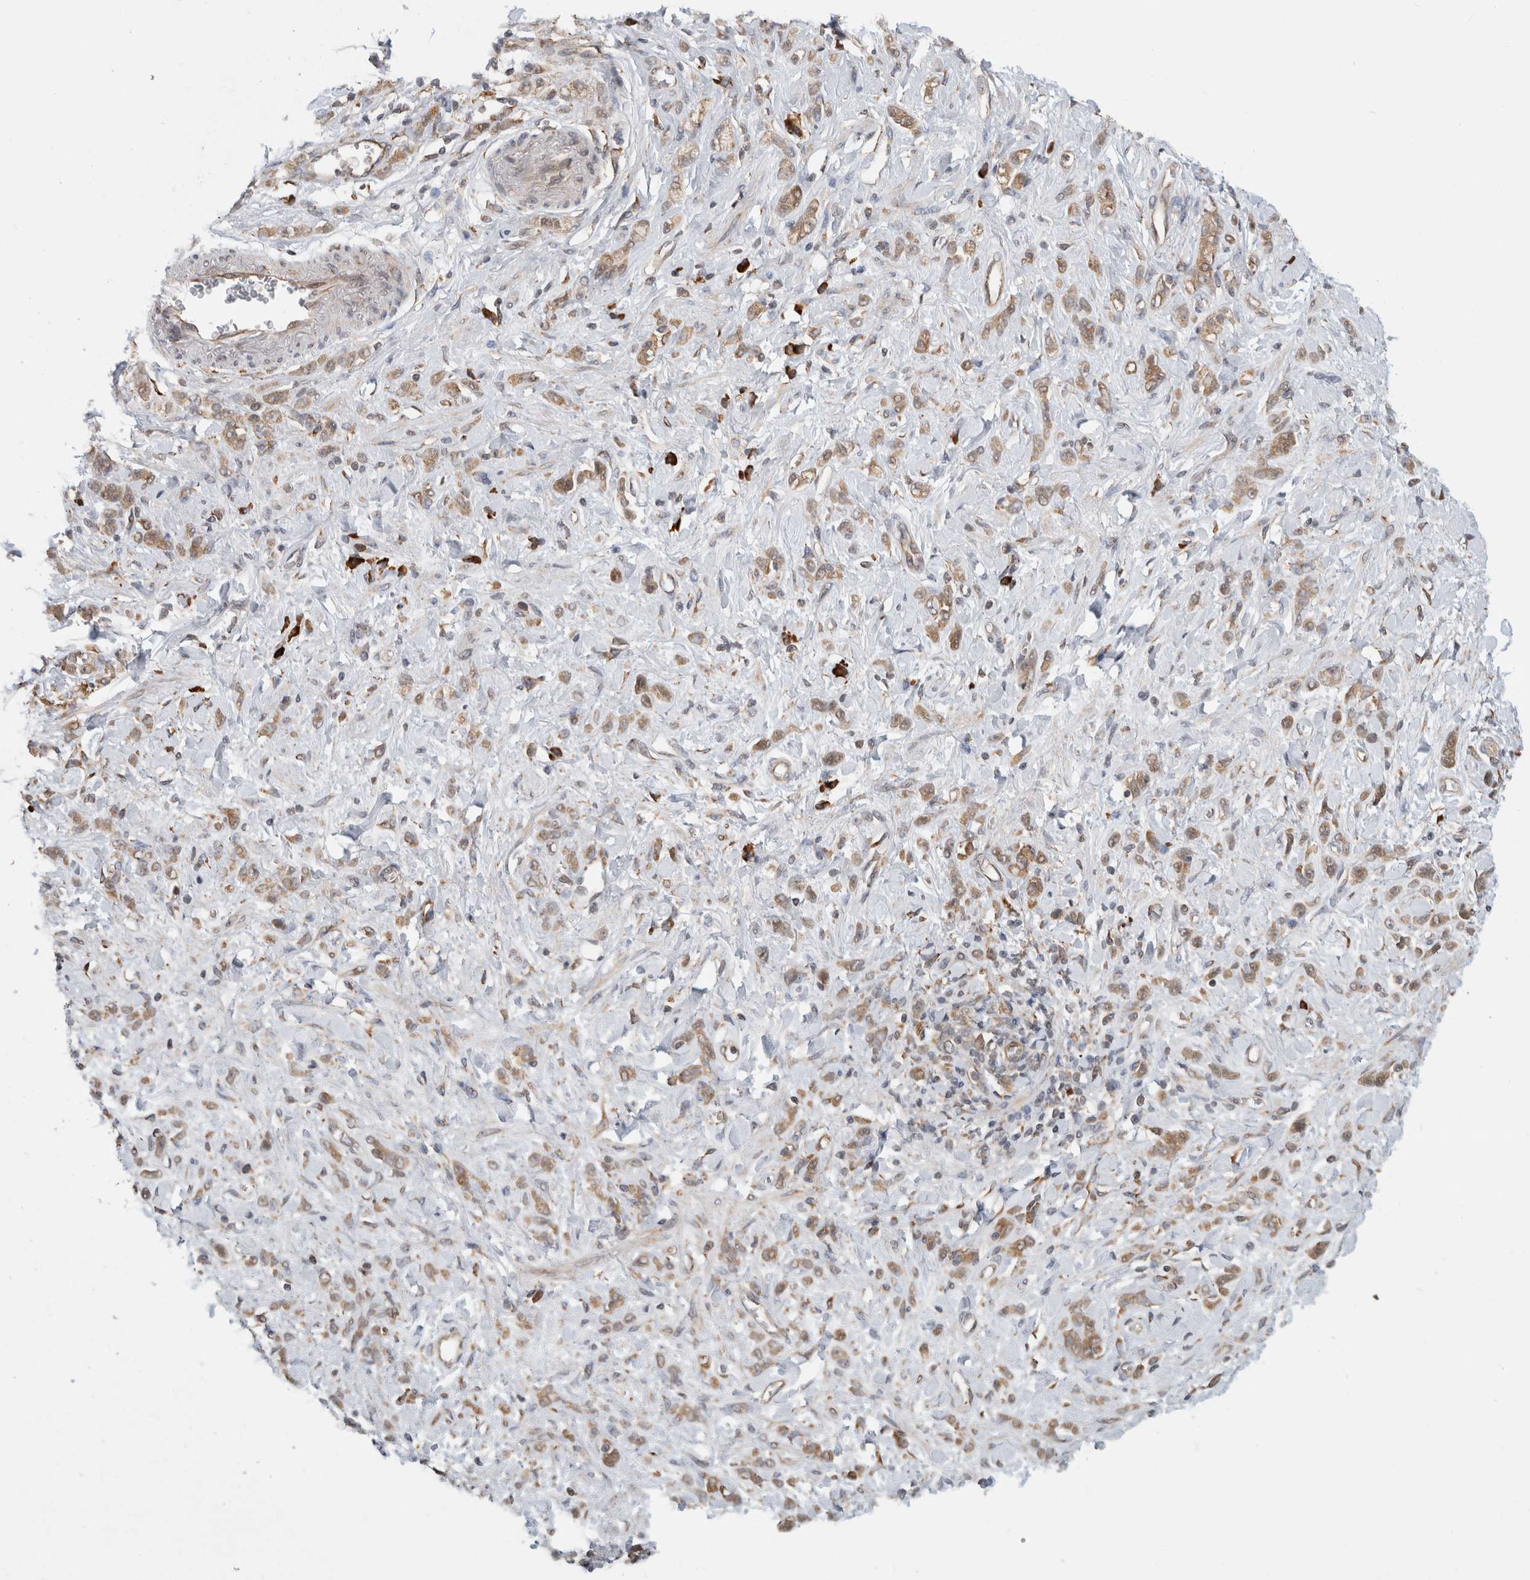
{"staining": {"intensity": "moderate", "quantity": ">75%", "location": "cytoplasmic/membranous"}, "tissue": "stomach cancer", "cell_type": "Tumor cells", "image_type": "cancer", "snomed": [{"axis": "morphology", "description": "Normal tissue, NOS"}, {"axis": "morphology", "description": "Adenocarcinoma, NOS"}, {"axis": "topography", "description": "Stomach"}], "caption": "Immunohistochemistry (IHC) of stomach adenocarcinoma demonstrates medium levels of moderate cytoplasmic/membranous staining in approximately >75% of tumor cells.", "gene": "MS4A7", "patient": {"sex": "male", "age": 82}}